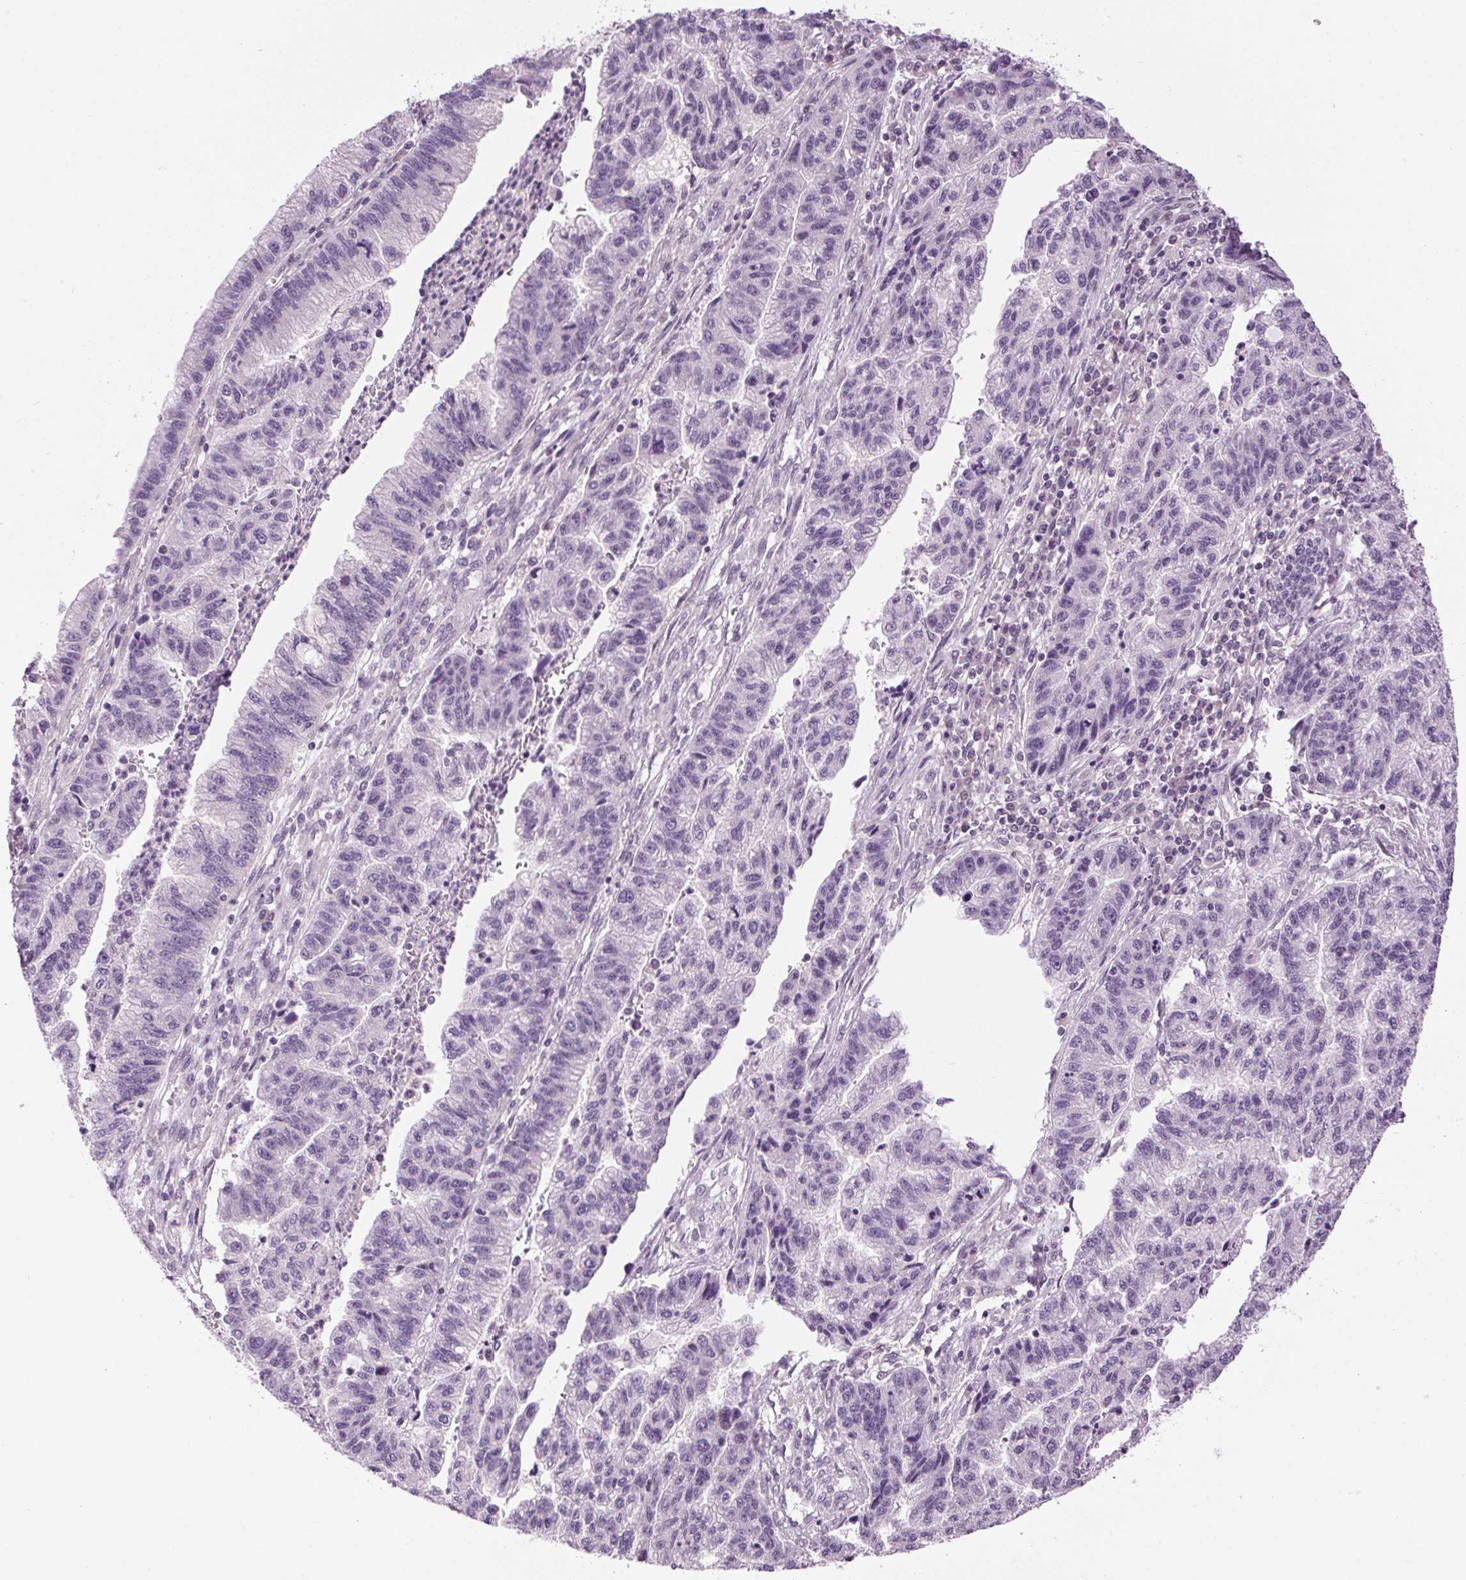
{"staining": {"intensity": "negative", "quantity": "none", "location": "none"}, "tissue": "stomach cancer", "cell_type": "Tumor cells", "image_type": "cancer", "snomed": [{"axis": "morphology", "description": "Adenocarcinoma, NOS"}, {"axis": "topography", "description": "Stomach"}], "caption": "Immunohistochemical staining of stomach adenocarcinoma shows no significant expression in tumor cells.", "gene": "SMIM13", "patient": {"sex": "male", "age": 83}}